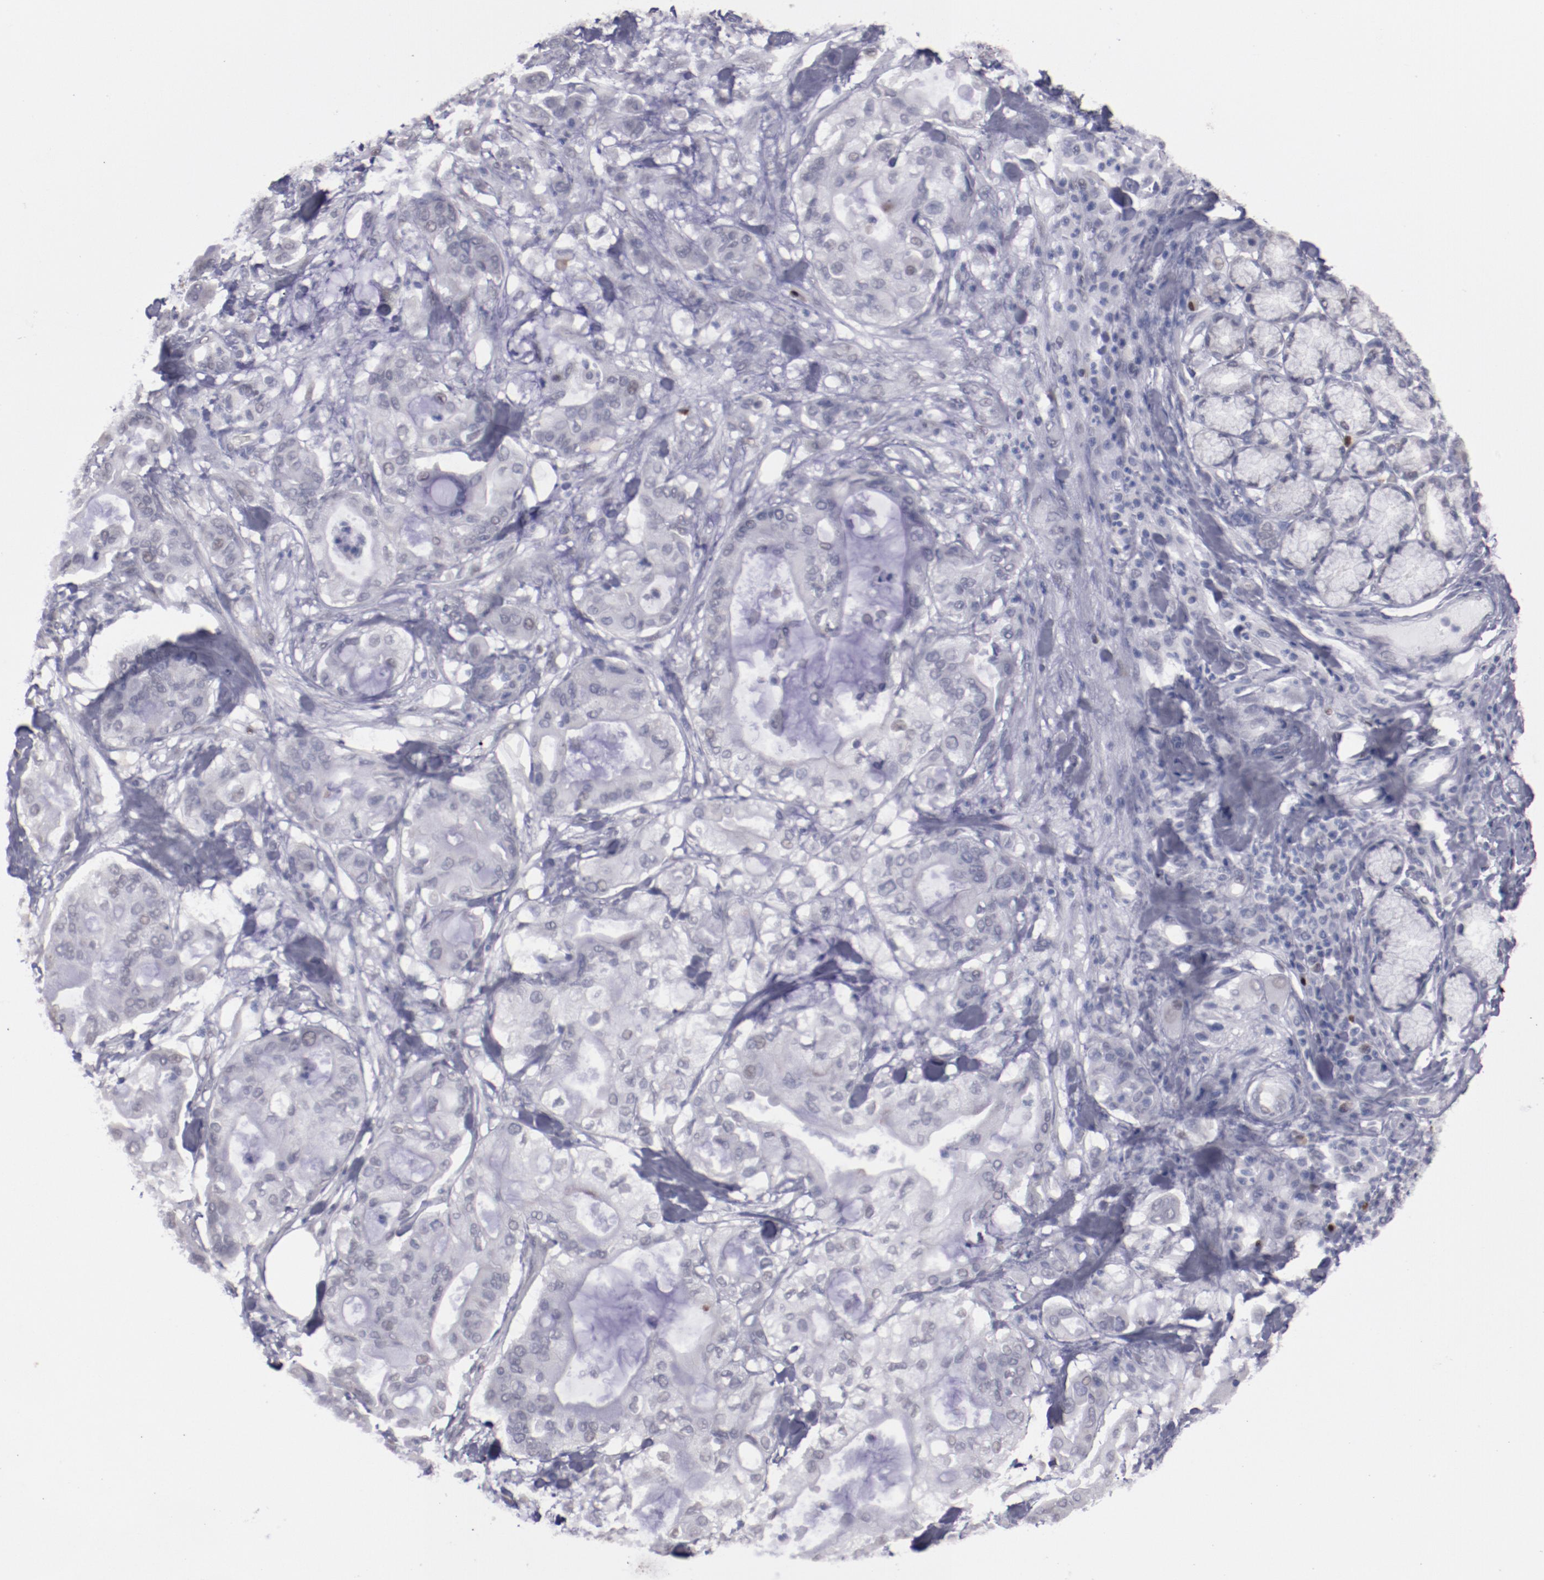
{"staining": {"intensity": "negative", "quantity": "none", "location": "none"}, "tissue": "pancreatic cancer", "cell_type": "Tumor cells", "image_type": "cancer", "snomed": [{"axis": "morphology", "description": "Adenocarcinoma, NOS"}, {"axis": "morphology", "description": "Adenocarcinoma, metastatic, NOS"}, {"axis": "topography", "description": "Lymph node"}, {"axis": "topography", "description": "Pancreas"}, {"axis": "topography", "description": "Duodenum"}], "caption": "The immunohistochemistry histopathology image has no significant expression in tumor cells of pancreatic metastatic adenocarcinoma tissue.", "gene": "IRF4", "patient": {"sex": "female", "age": 64}}